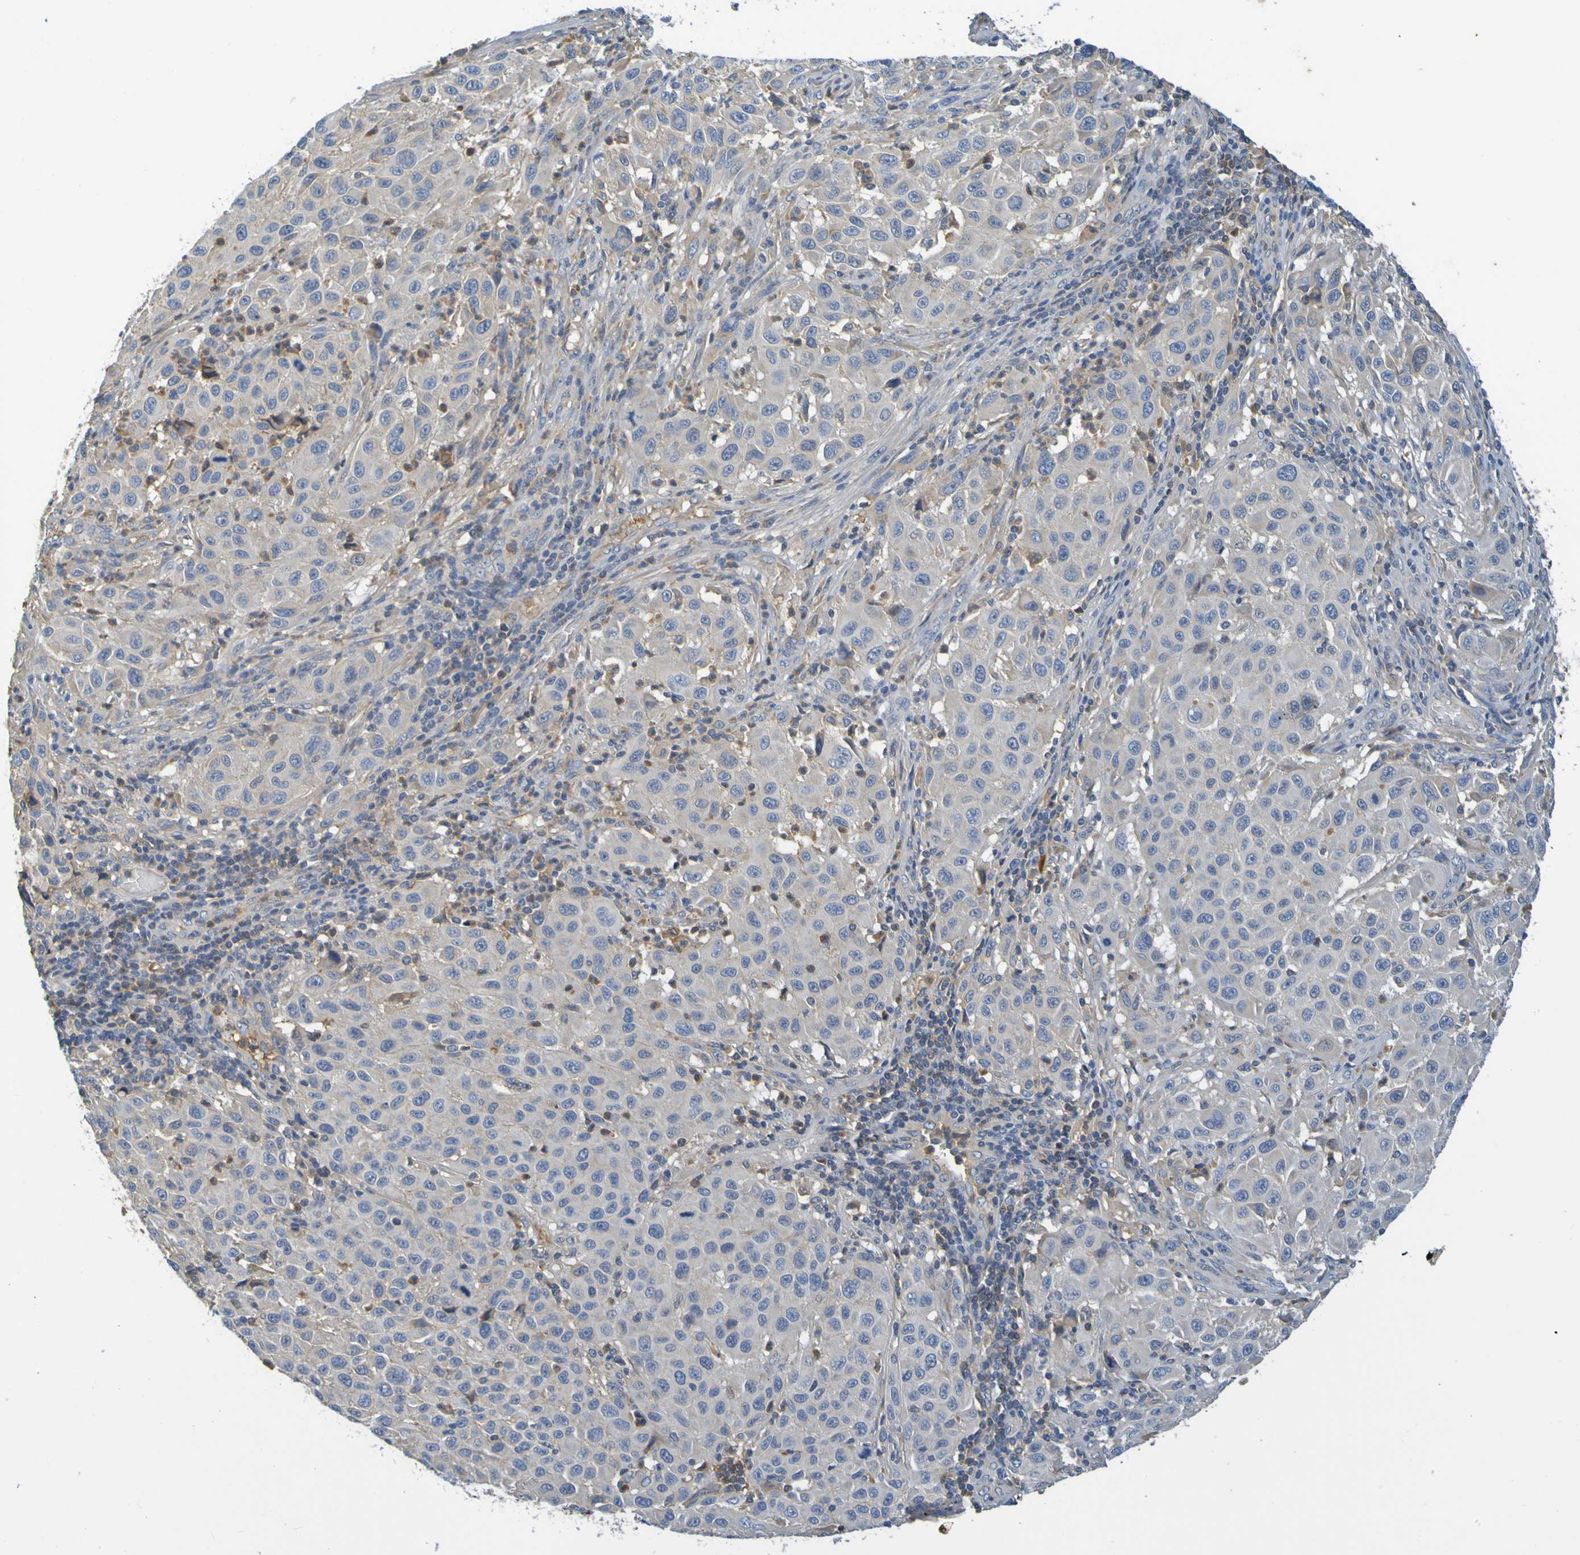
{"staining": {"intensity": "negative", "quantity": "none", "location": "none"}, "tissue": "melanoma", "cell_type": "Tumor cells", "image_type": "cancer", "snomed": [{"axis": "morphology", "description": "Malignant melanoma, Metastatic site"}, {"axis": "topography", "description": "Lymph node"}], "caption": "DAB immunohistochemical staining of human malignant melanoma (metastatic site) displays no significant staining in tumor cells. Nuclei are stained in blue.", "gene": "C1QA", "patient": {"sex": "male", "age": 61}}